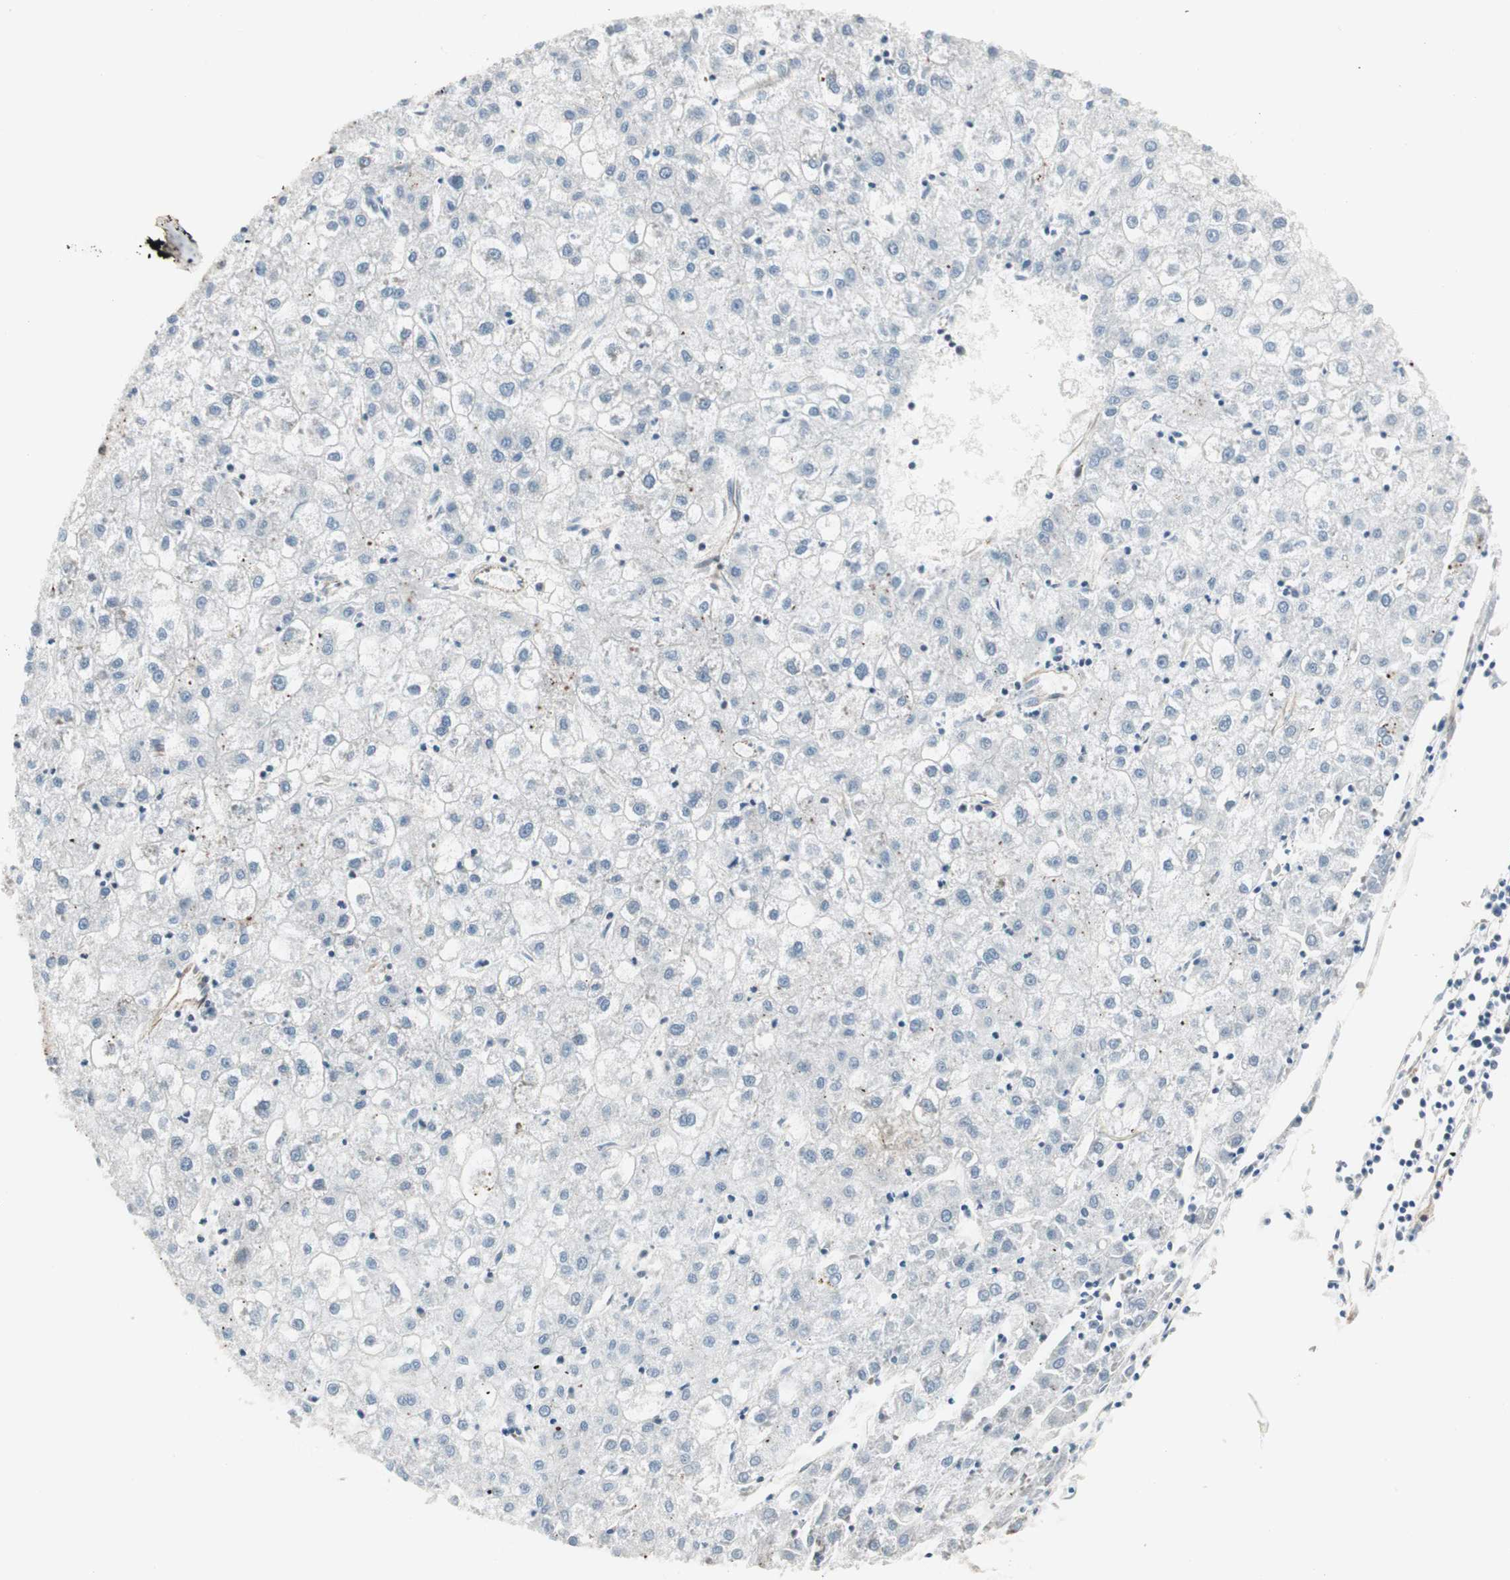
{"staining": {"intensity": "negative", "quantity": "none", "location": "none"}, "tissue": "liver cancer", "cell_type": "Tumor cells", "image_type": "cancer", "snomed": [{"axis": "morphology", "description": "Carcinoma, Hepatocellular, NOS"}, {"axis": "topography", "description": "Liver"}], "caption": "DAB immunohistochemical staining of liver cancer (hepatocellular carcinoma) displays no significant staining in tumor cells. (Stains: DAB (3,3'-diaminobenzidine) IHC with hematoxylin counter stain, Microscopy: brightfield microscopy at high magnification).", "gene": "MAD2L2", "patient": {"sex": "male", "age": 72}}